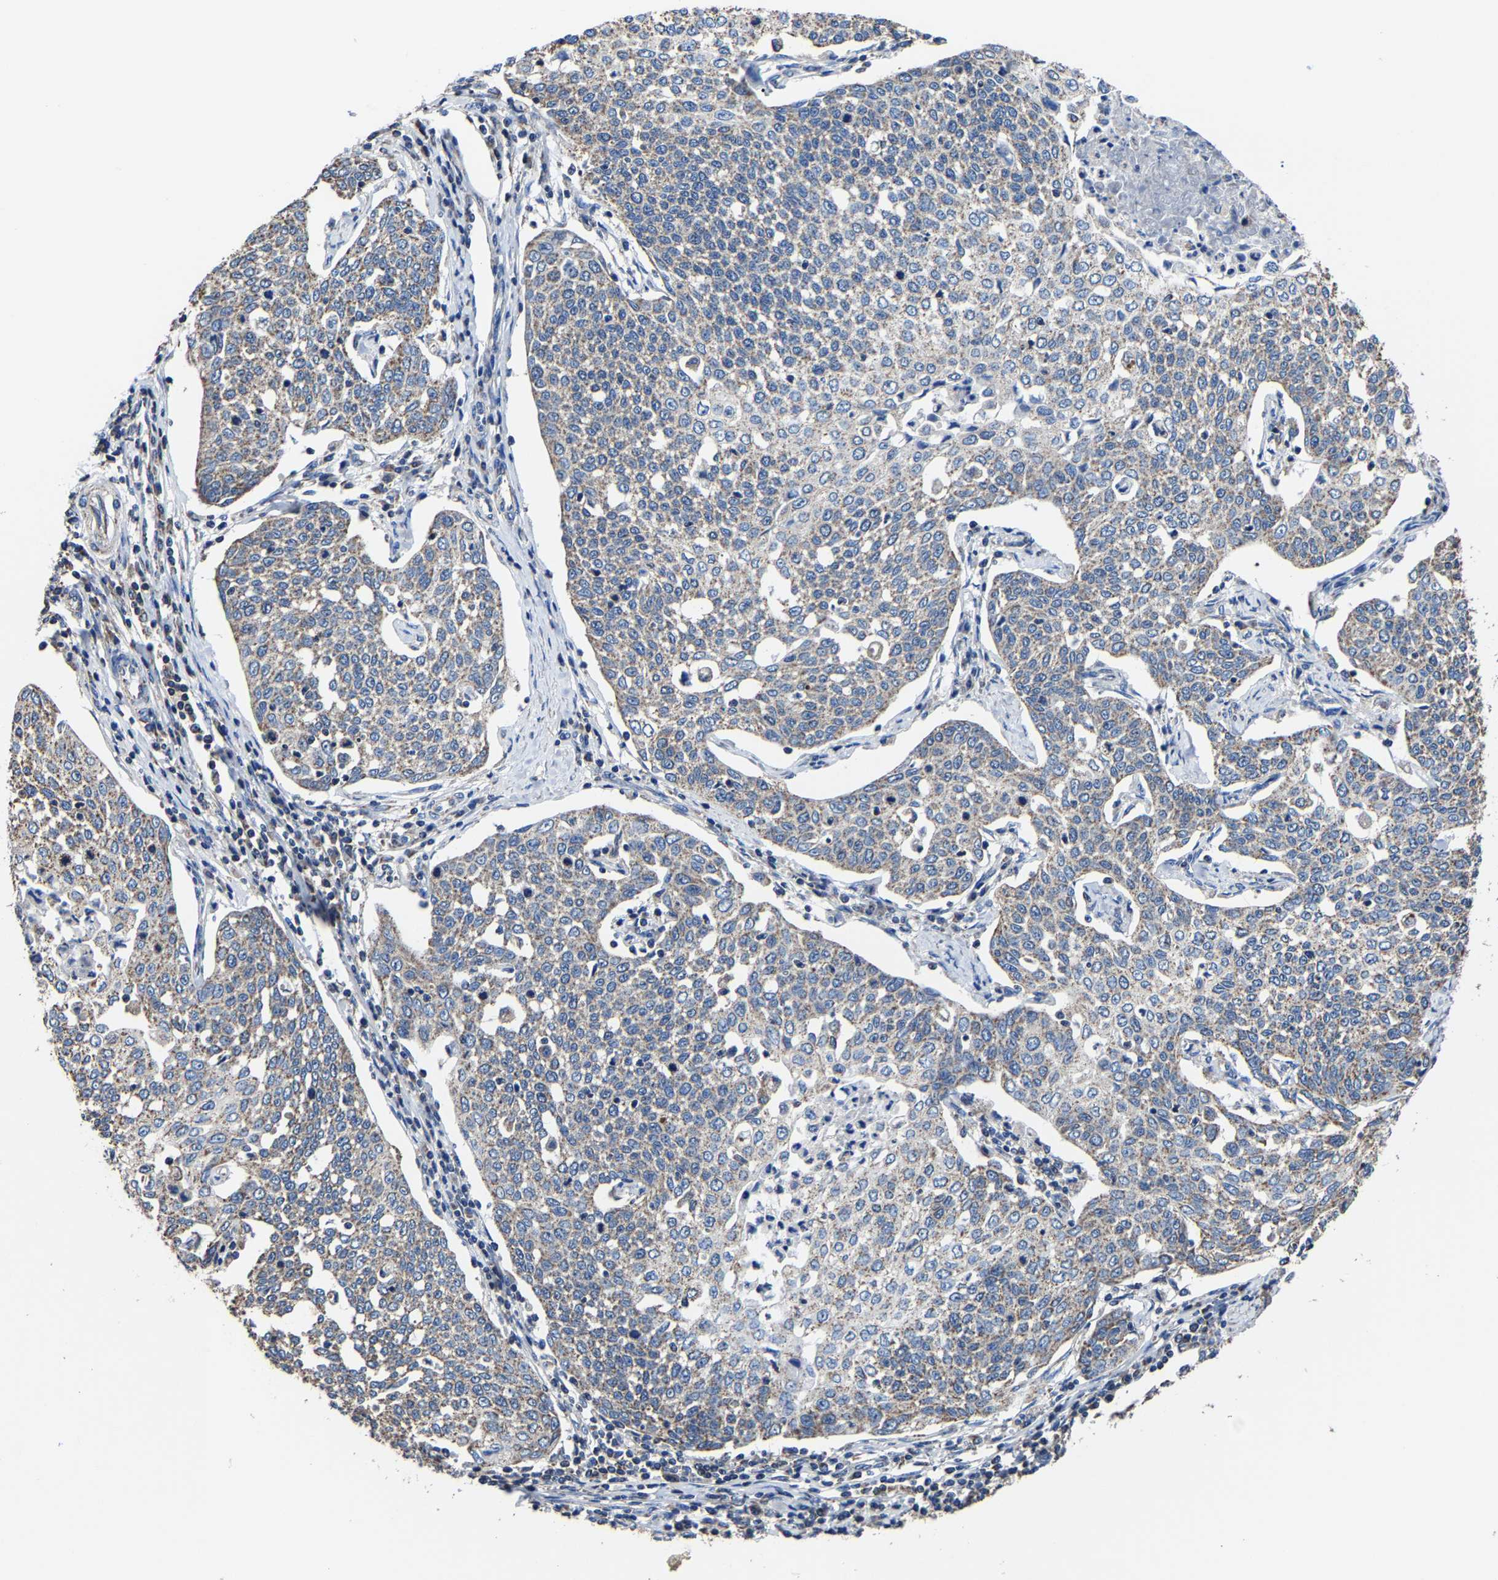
{"staining": {"intensity": "weak", "quantity": ">75%", "location": "cytoplasmic/membranous"}, "tissue": "cervical cancer", "cell_type": "Tumor cells", "image_type": "cancer", "snomed": [{"axis": "morphology", "description": "Squamous cell carcinoma, NOS"}, {"axis": "topography", "description": "Cervix"}], "caption": "Protein expression by IHC reveals weak cytoplasmic/membranous positivity in approximately >75% of tumor cells in cervical squamous cell carcinoma.", "gene": "ZCCHC7", "patient": {"sex": "female", "age": 34}}